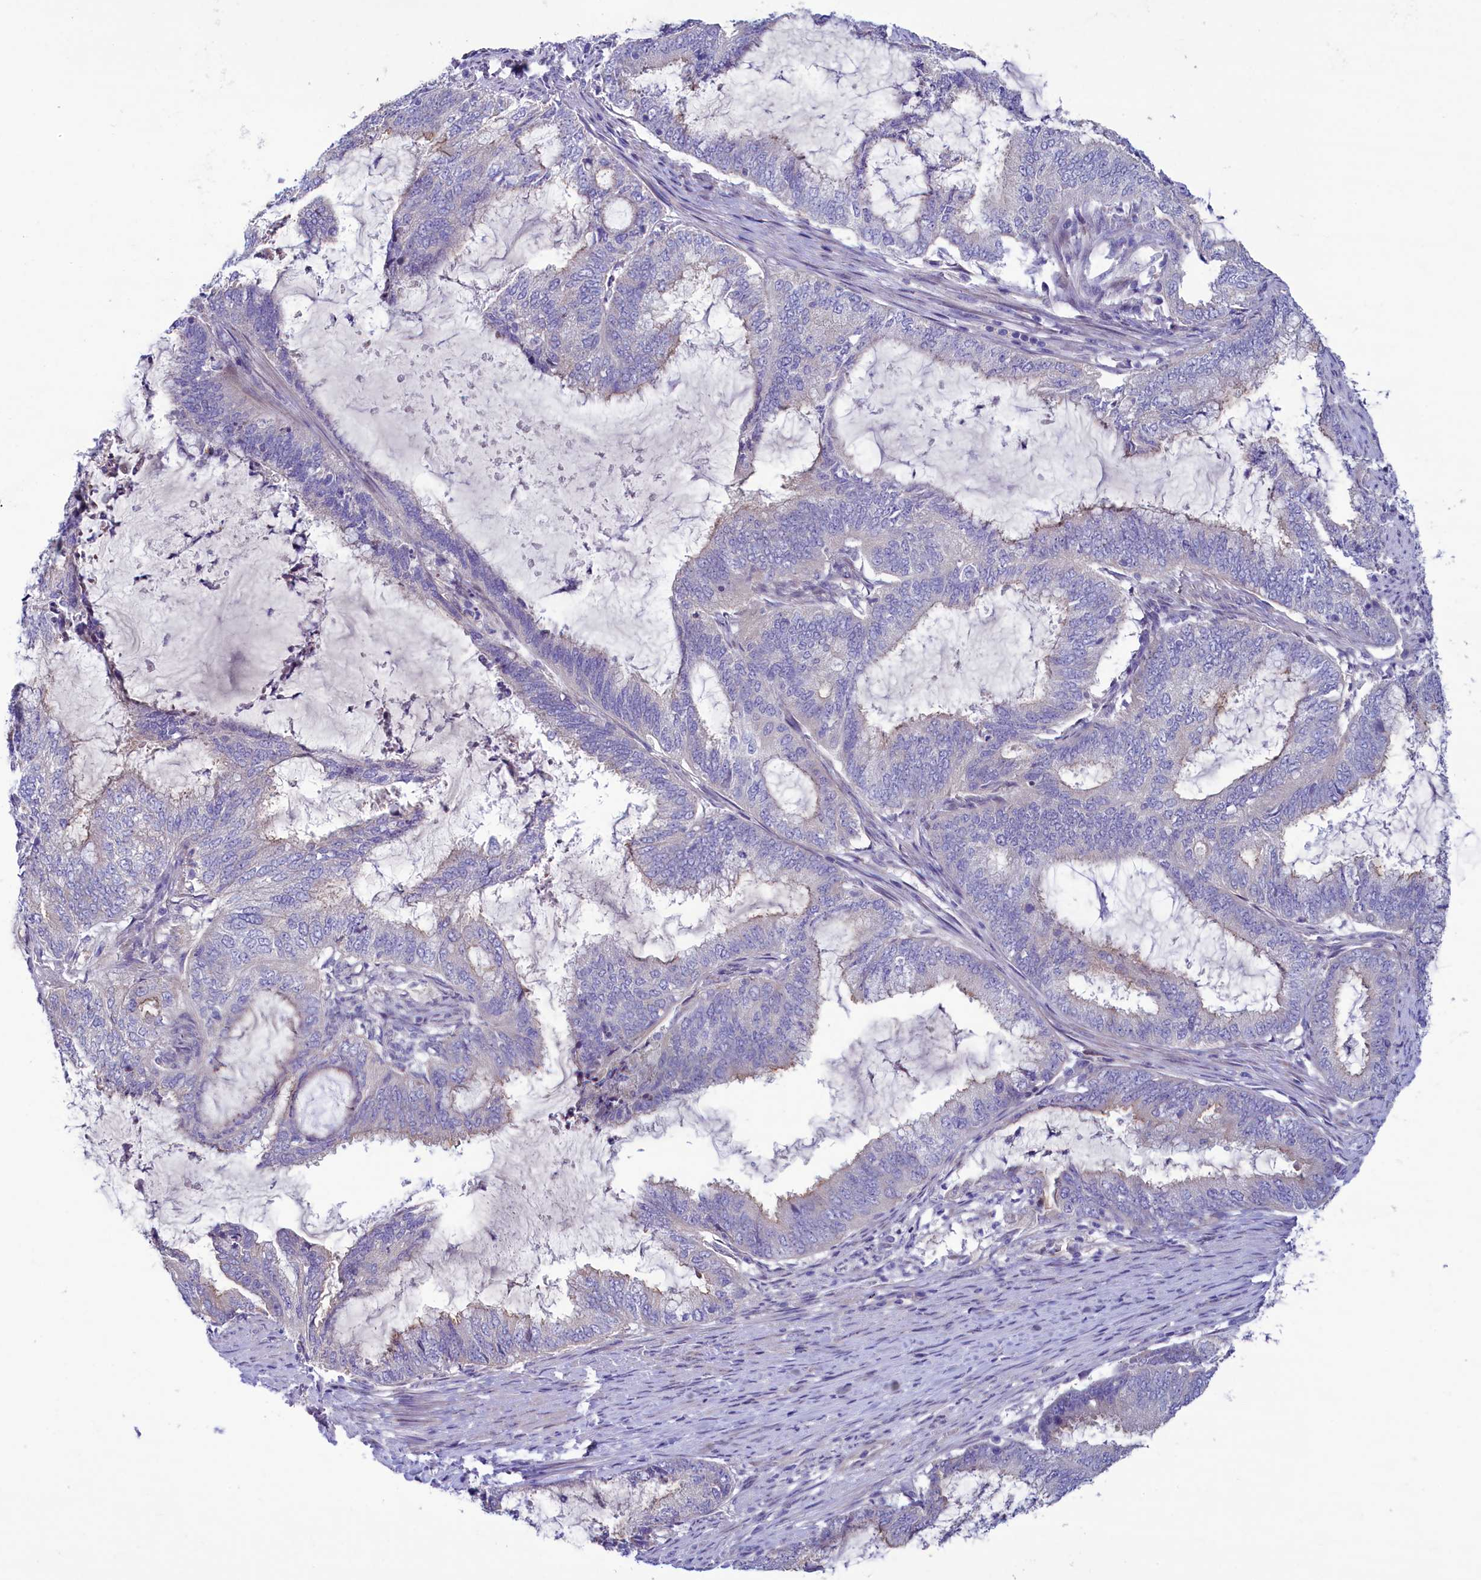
{"staining": {"intensity": "negative", "quantity": "none", "location": "none"}, "tissue": "endometrial cancer", "cell_type": "Tumor cells", "image_type": "cancer", "snomed": [{"axis": "morphology", "description": "Adenocarcinoma, NOS"}, {"axis": "topography", "description": "Endometrium"}], "caption": "High magnification brightfield microscopy of endometrial adenocarcinoma stained with DAB (3,3'-diaminobenzidine) (brown) and counterstained with hematoxylin (blue): tumor cells show no significant staining. (Immunohistochemistry, brightfield microscopy, high magnification).", "gene": "KRBOX5", "patient": {"sex": "female", "age": 51}}